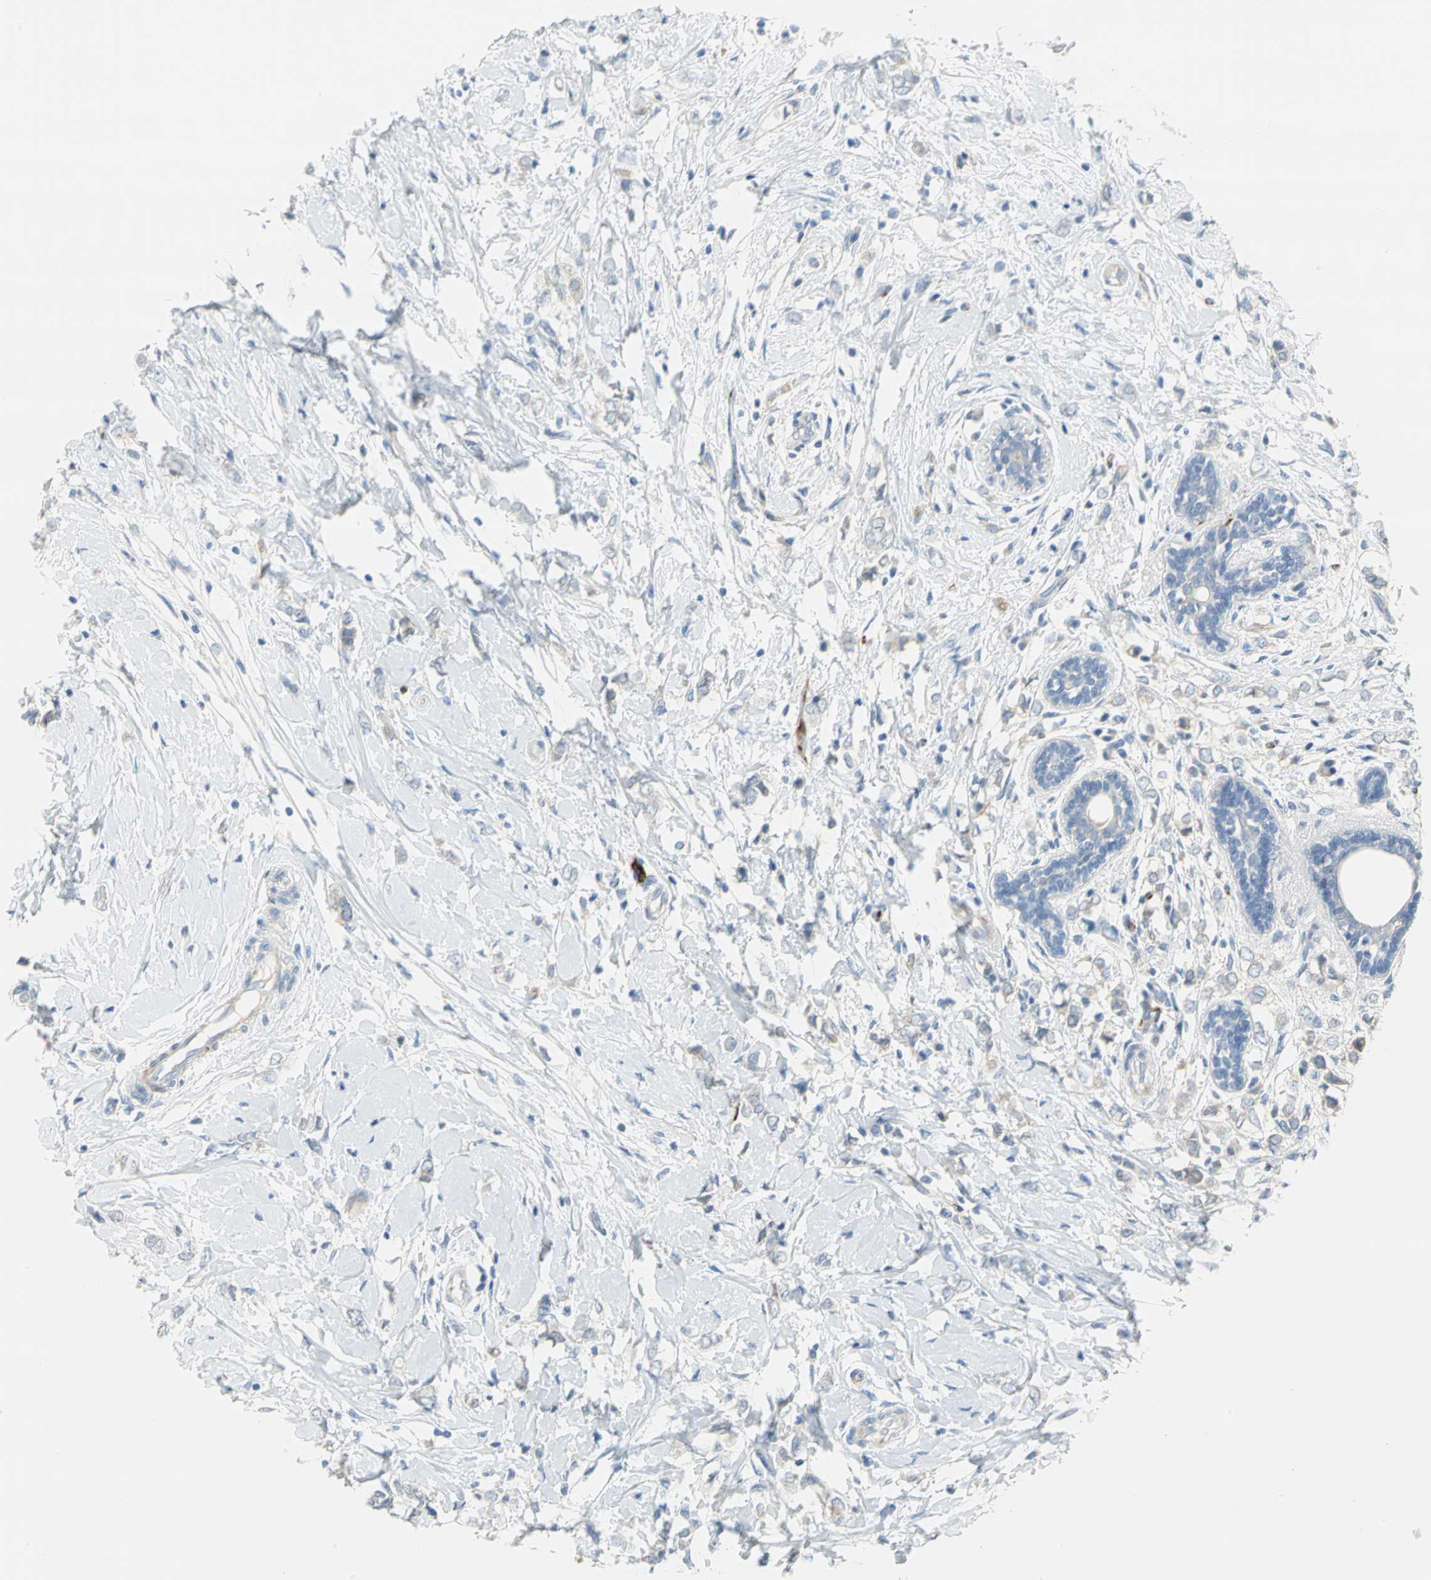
{"staining": {"intensity": "weak", "quantity": "25%-75%", "location": "cytoplasmic/membranous"}, "tissue": "breast cancer", "cell_type": "Tumor cells", "image_type": "cancer", "snomed": [{"axis": "morphology", "description": "Normal tissue, NOS"}, {"axis": "morphology", "description": "Lobular carcinoma"}, {"axis": "topography", "description": "Breast"}], "caption": "Weak cytoplasmic/membranous positivity for a protein is identified in about 25%-75% of tumor cells of breast cancer using immunohistochemistry.", "gene": "ALOX15", "patient": {"sex": "female", "age": 47}}